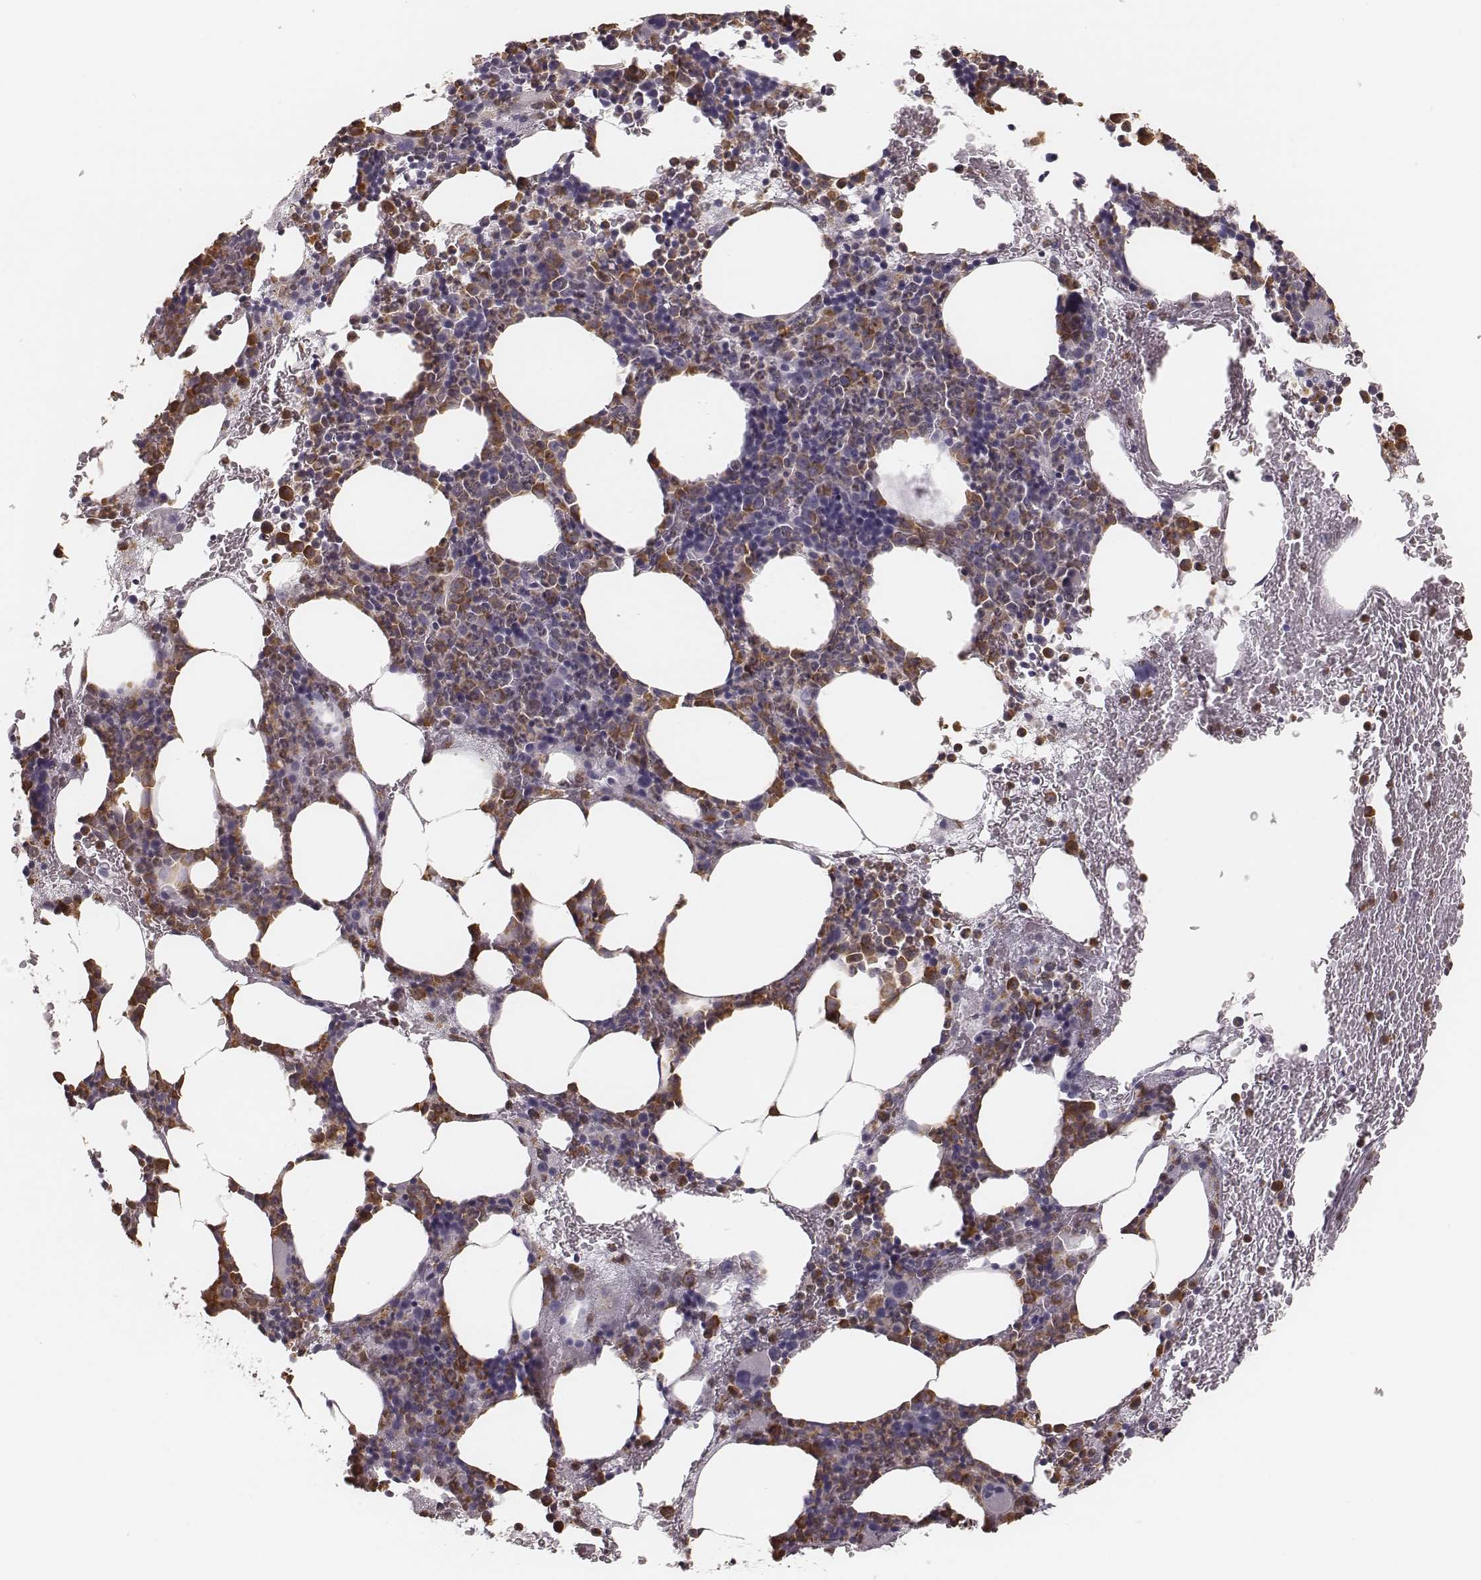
{"staining": {"intensity": "moderate", "quantity": "25%-75%", "location": "cytoplasmic/membranous"}, "tissue": "bone marrow", "cell_type": "Hematopoietic cells", "image_type": "normal", "snomed": [{"axis": "morphology", "description": "Normal tissue, NOS"}, {"axis": "topography", "description": "Bone marrow"}], "caption": "This is a photomicrograph of immunohistochemistry staining of unremarkable bone marrow, which shows moderate positivity in the cytoplasmic/membranous of hematopoietic cells.", "gene": "ELANE", "patient": {"sex": "male", "age": 89}}